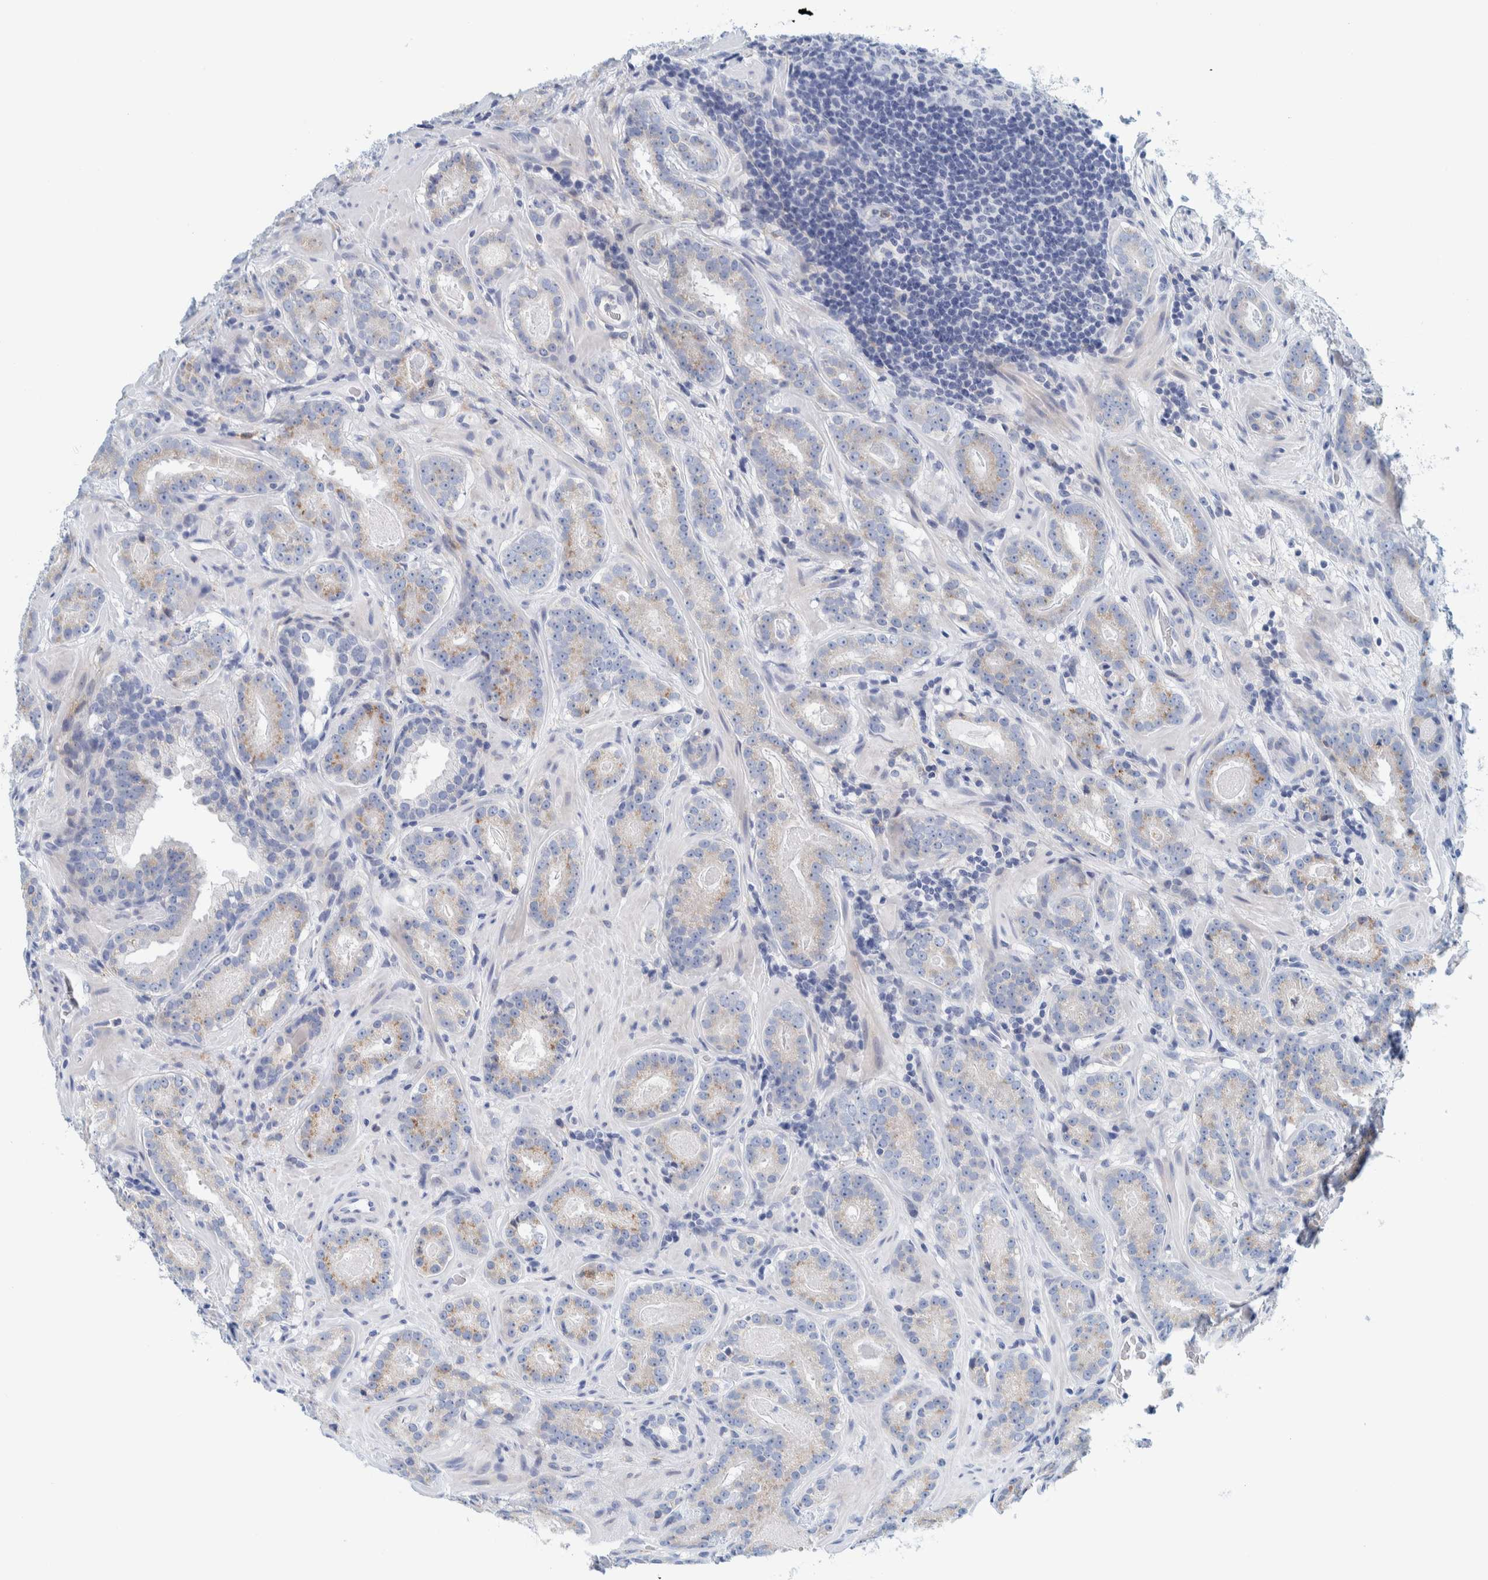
{"staining": {"intensity": "weak", "quantity": "<25%", "location": "cytoplasmic/membranous"}, "tissue": "prostate cancer", "cell_type": "Tumor cells", "image_type": "cancer", "snomed": [{"axis": "morphology", "description": "Adenocarcinoma, Low grade"}, {"axis": "topography", "description": "Prostate"}], "caption": "Prostate cancer was stained to show a protein in brown. There is no significant staining in tumor cells.", "gene": "MOG", "patient": {"sex": "male", "age": 69}}